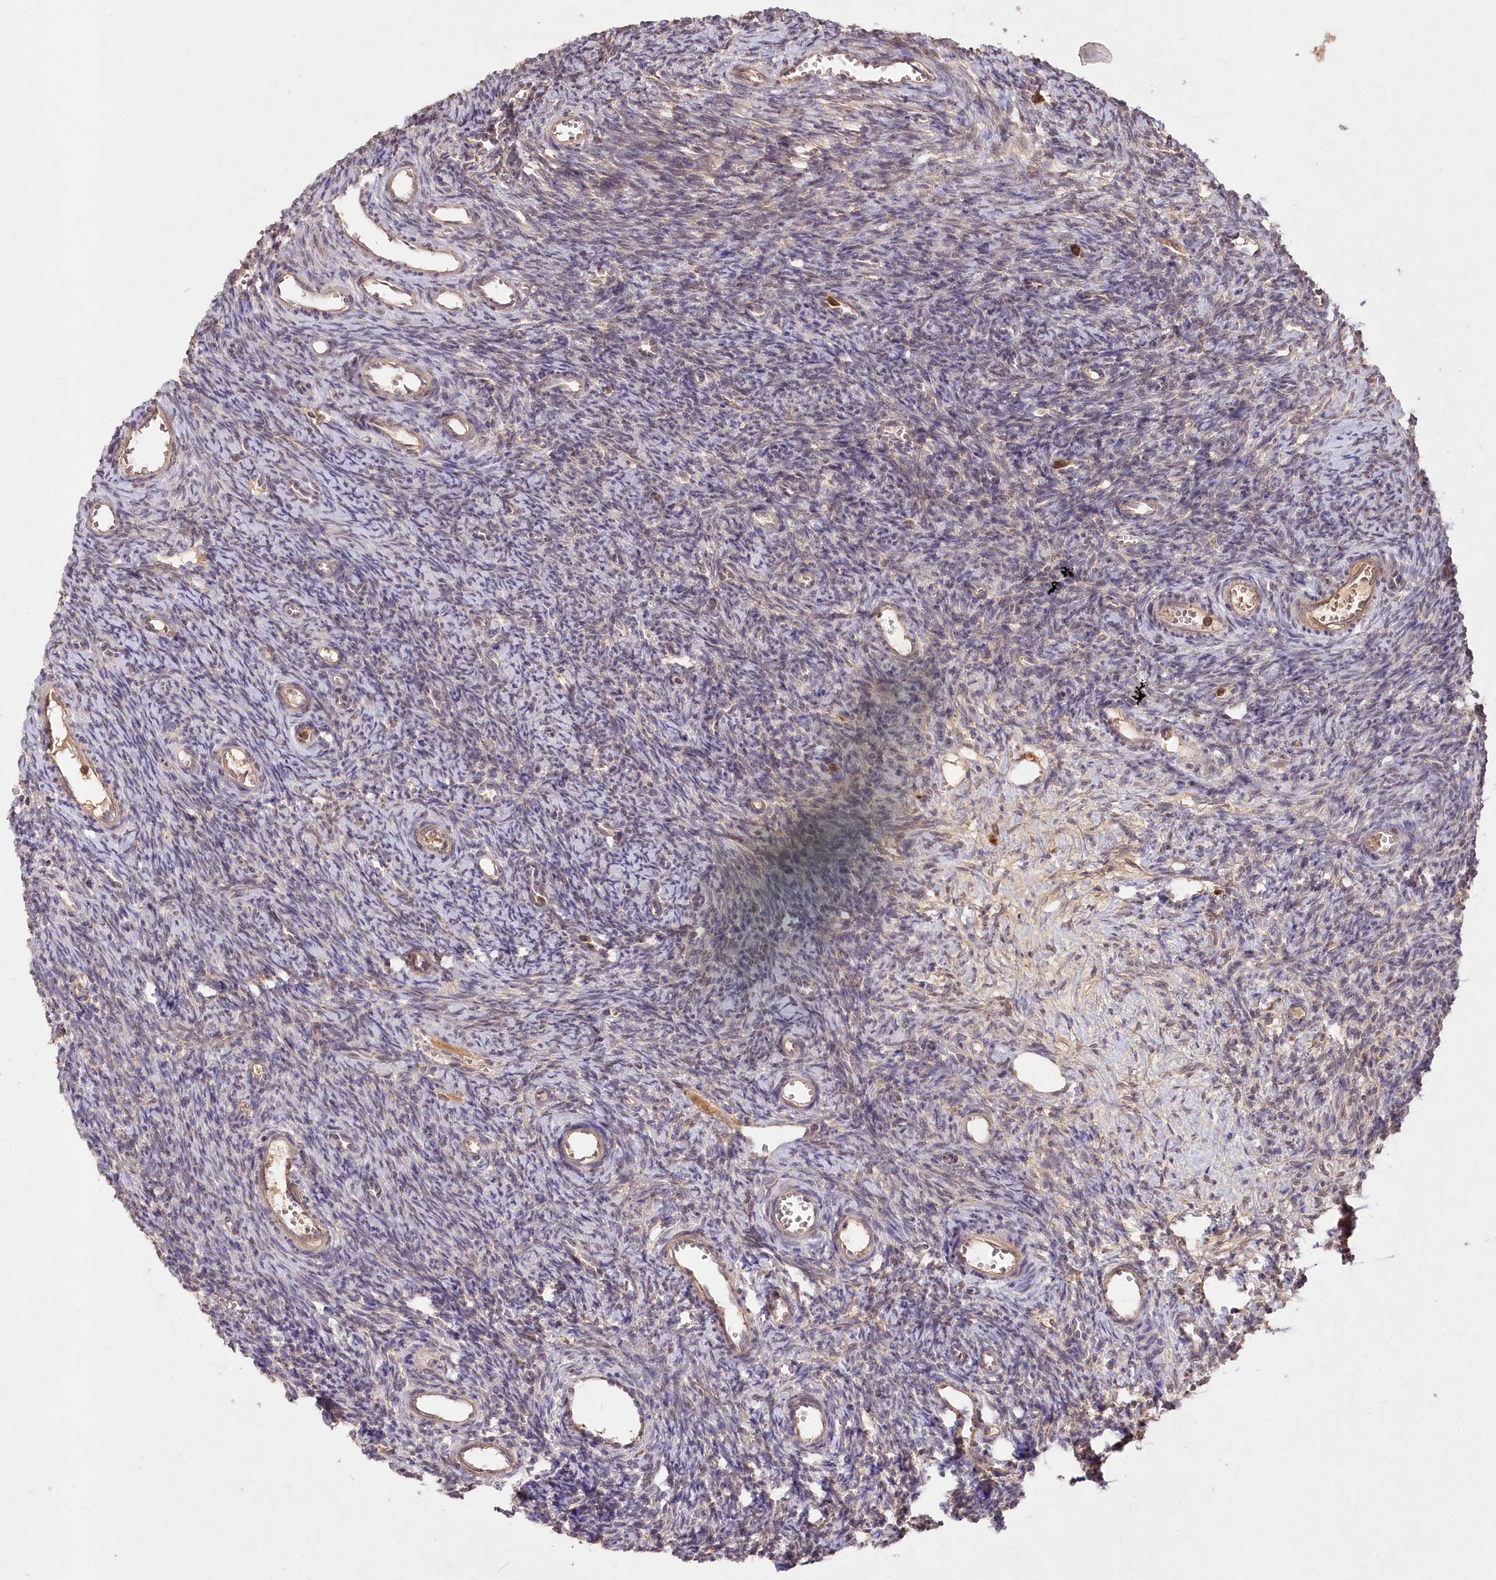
{"staining": {"intensity": "negative", "quantity": "none", "location": "none"}, "tissue": "ovary", "cell_type": "Ovarian stroma cells", "image_type": "normal", "snomed": [{"axis": "morphology", "description": "Normal tissue, NOS"}, {"axis": "topography", "description": "Ovary"}], "caption": "The IHC image has no significant staining in ovarian stroma cells of ovary.", "gene": "IRAK1BP1", "patient": {"sex": "female", "age": 39}}